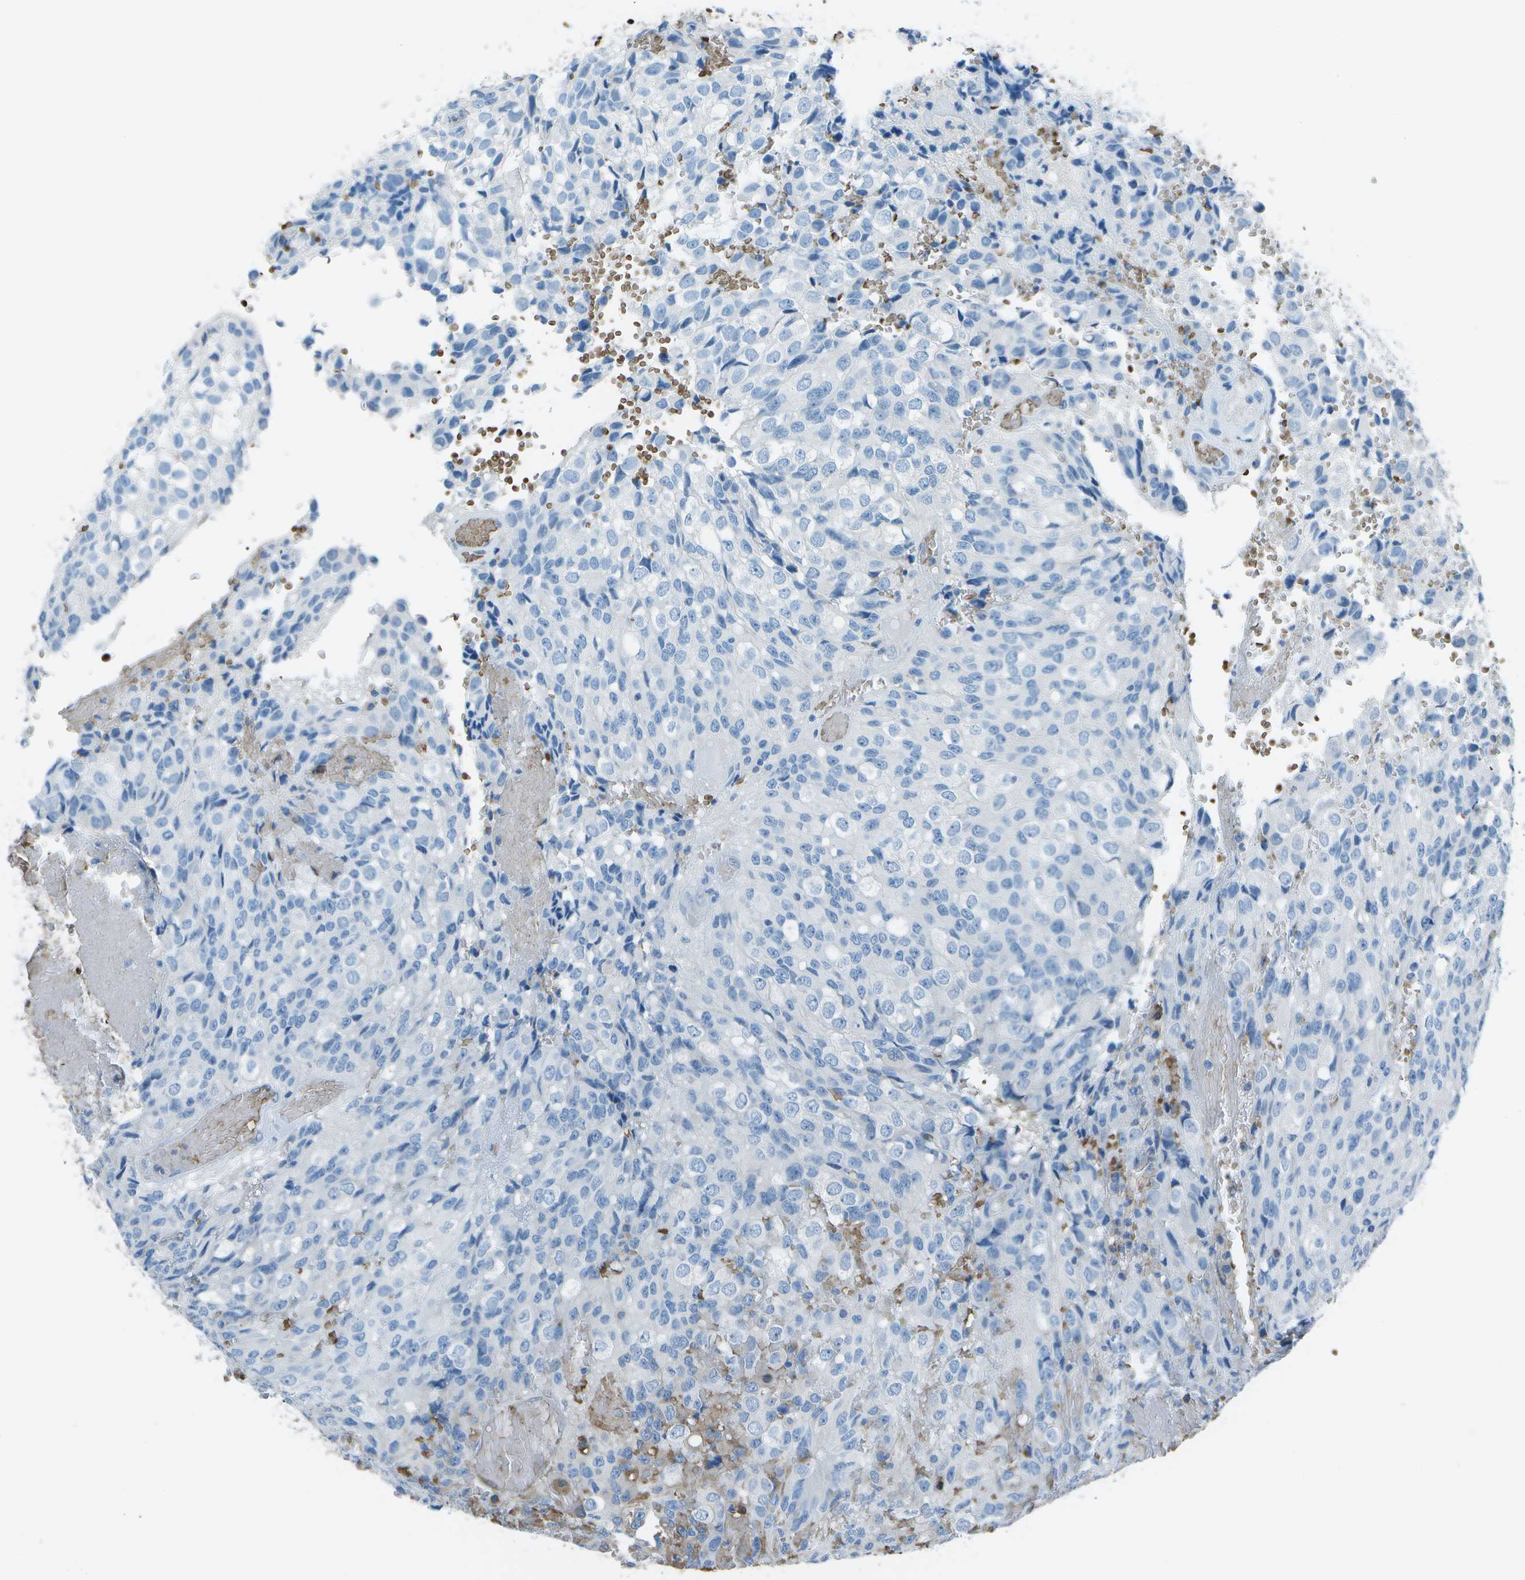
{"staining": {"intensity": "negative", "quantity": "none", "location": "none"}, "tissue": "glioma", "cell_type": "Tumor cells", "image_type": "cancer", "snomed": [{"axis": "morphology", "description": "Glioma, malignant, High grade"}, {"axis": "topography", "description": "Brain"}], "caption": "There is no significant positivity in tumor cells of glioma. Brightfield microscopy of immunohistochemistry stained with DAB (3,3'-diaminobenzidine) (brown) and hematoxylin (blue), captured at high magnification.", "gene": "ASL", "patient": {"sex": "male", "age": 32}}